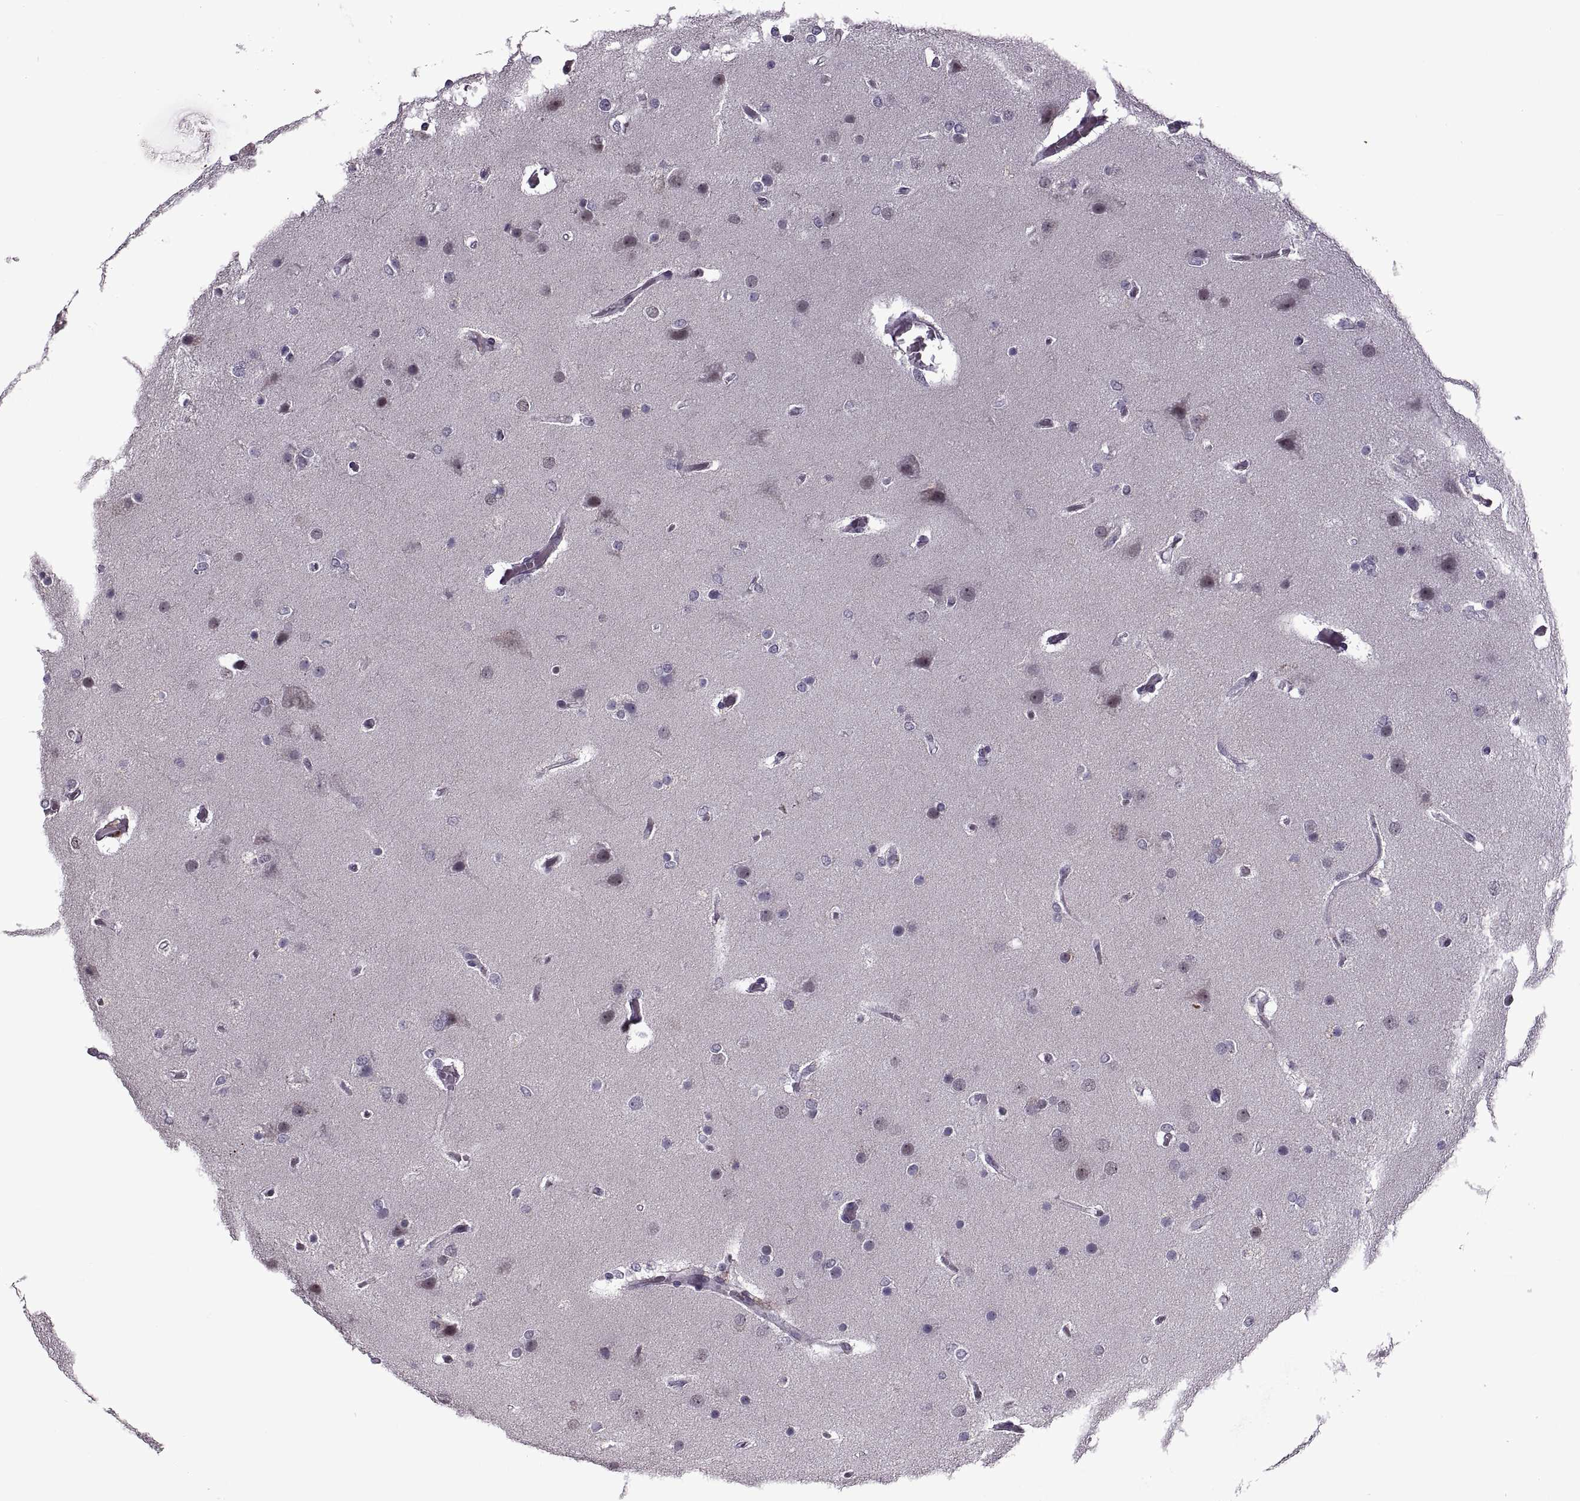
{"staining": {"intensity": "negative", "quantity": "none", "location": "none"}, "tissue": "glioma", "cell_type": "Tumor cells", "image_type": "cancer", "snomed": [{"axis": "morphology", "description": "Glioma, malignant, High grade"}, {"axis": "topography", "description": "Brain"}], "caption": "DAB (3,3'-diaminobenzidine) immunohistochemical staining of human glioma demonstrates no significant expression in tumor cells.", "gene": "PRSS37", "patient": {"sex": "female", "age": 61}}